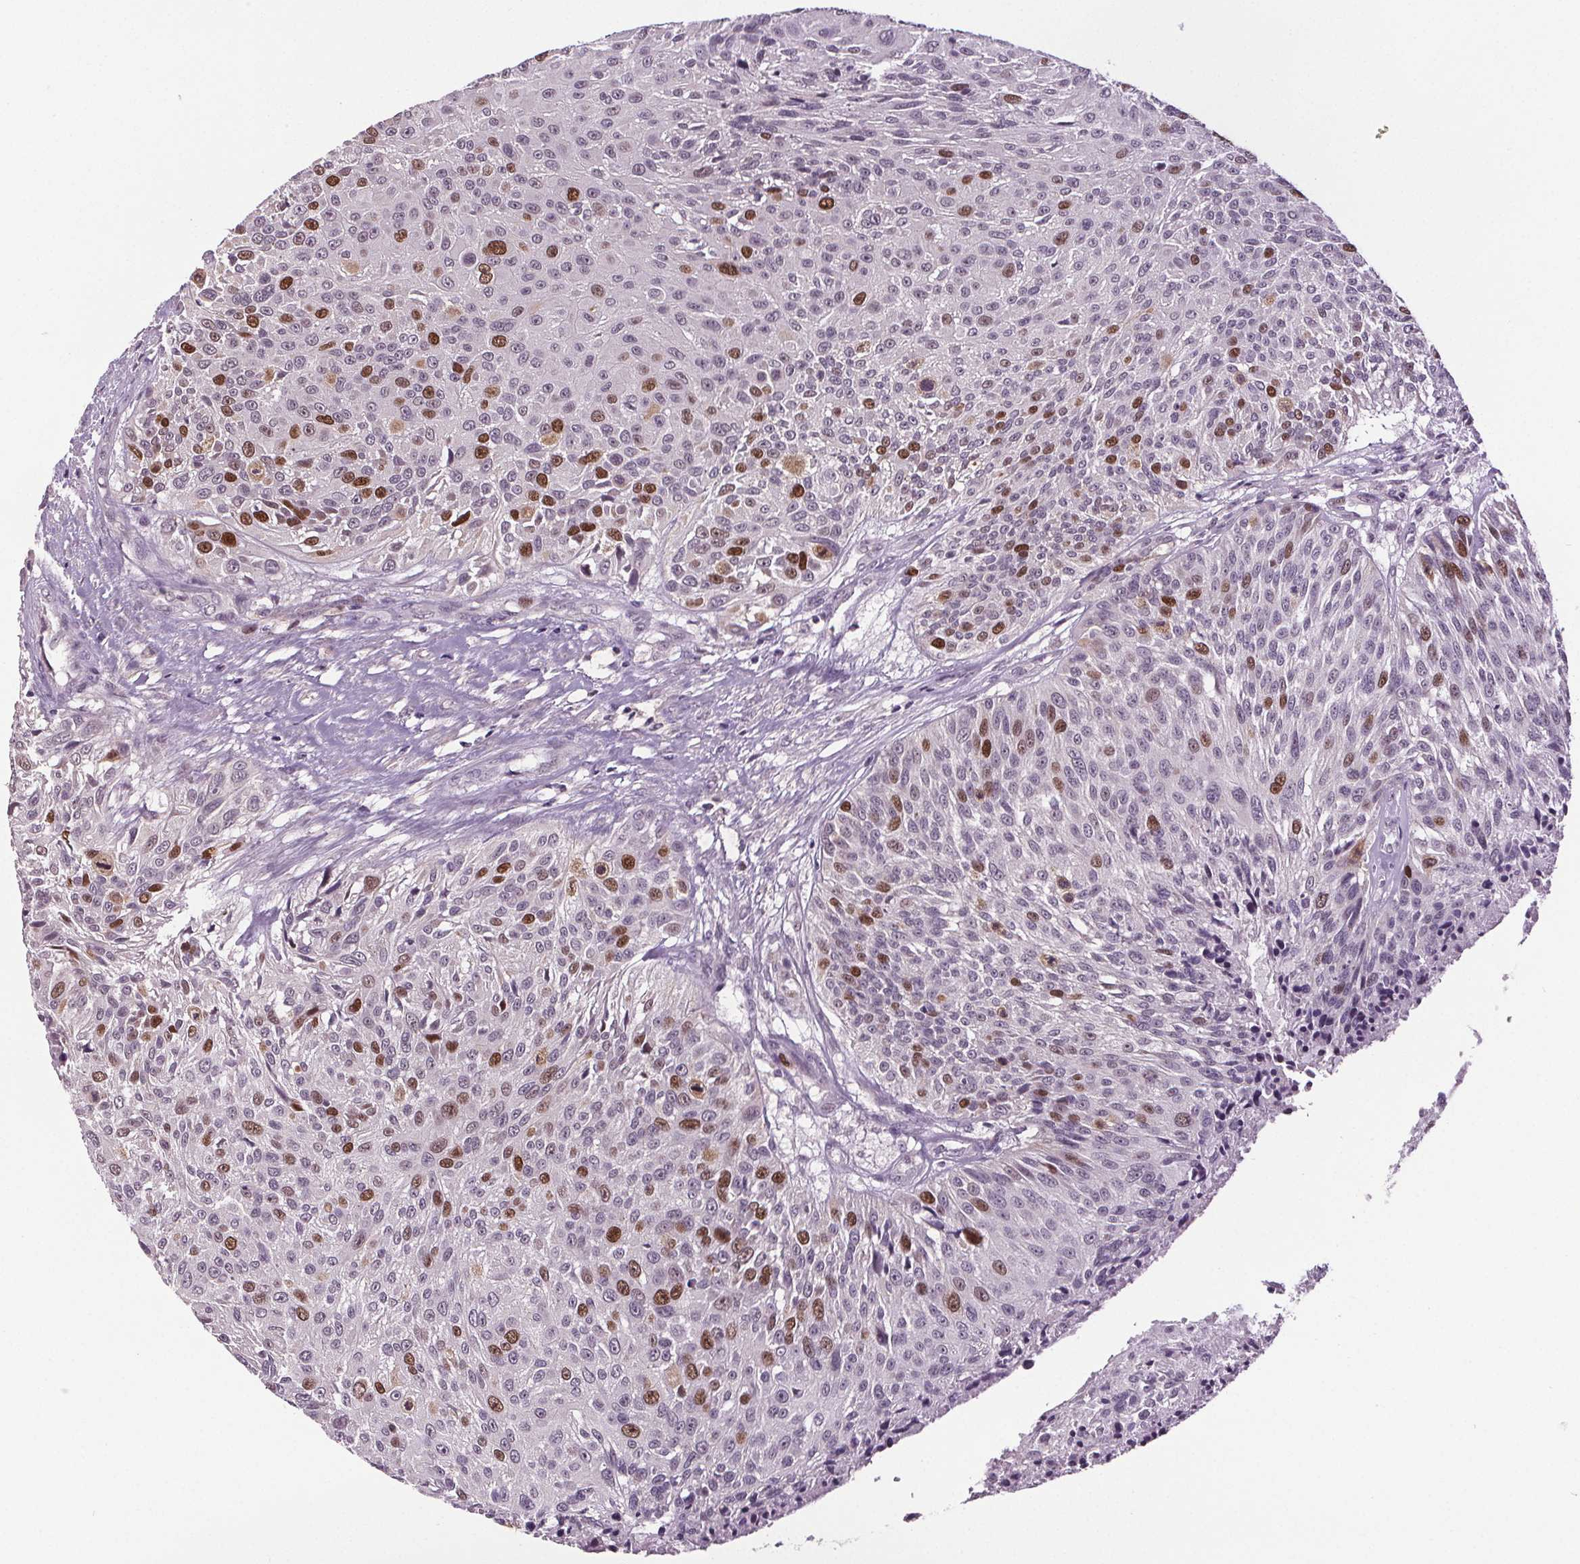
{"staining": {"intensity": "moderate", "quantity": "<25%", "location": "nuclear"}, "tissue": "urothelial cancer", "cell_type": "Tumor cells", "image_type": "cancer", "snomed": [{"axis": "morphology", "description": "Urothelial carcinoma, NOS"}, {"axis": "topography", "description": "Urinary bladder"}], "caption": "High-power microscopy captured an IHC micrograph of urothelial cancer, revealing moderate nuclear positivity in approximately <25% of tumor cells.", "gene": "CENPF", "patient": {"sex": "male", "age": 55}}